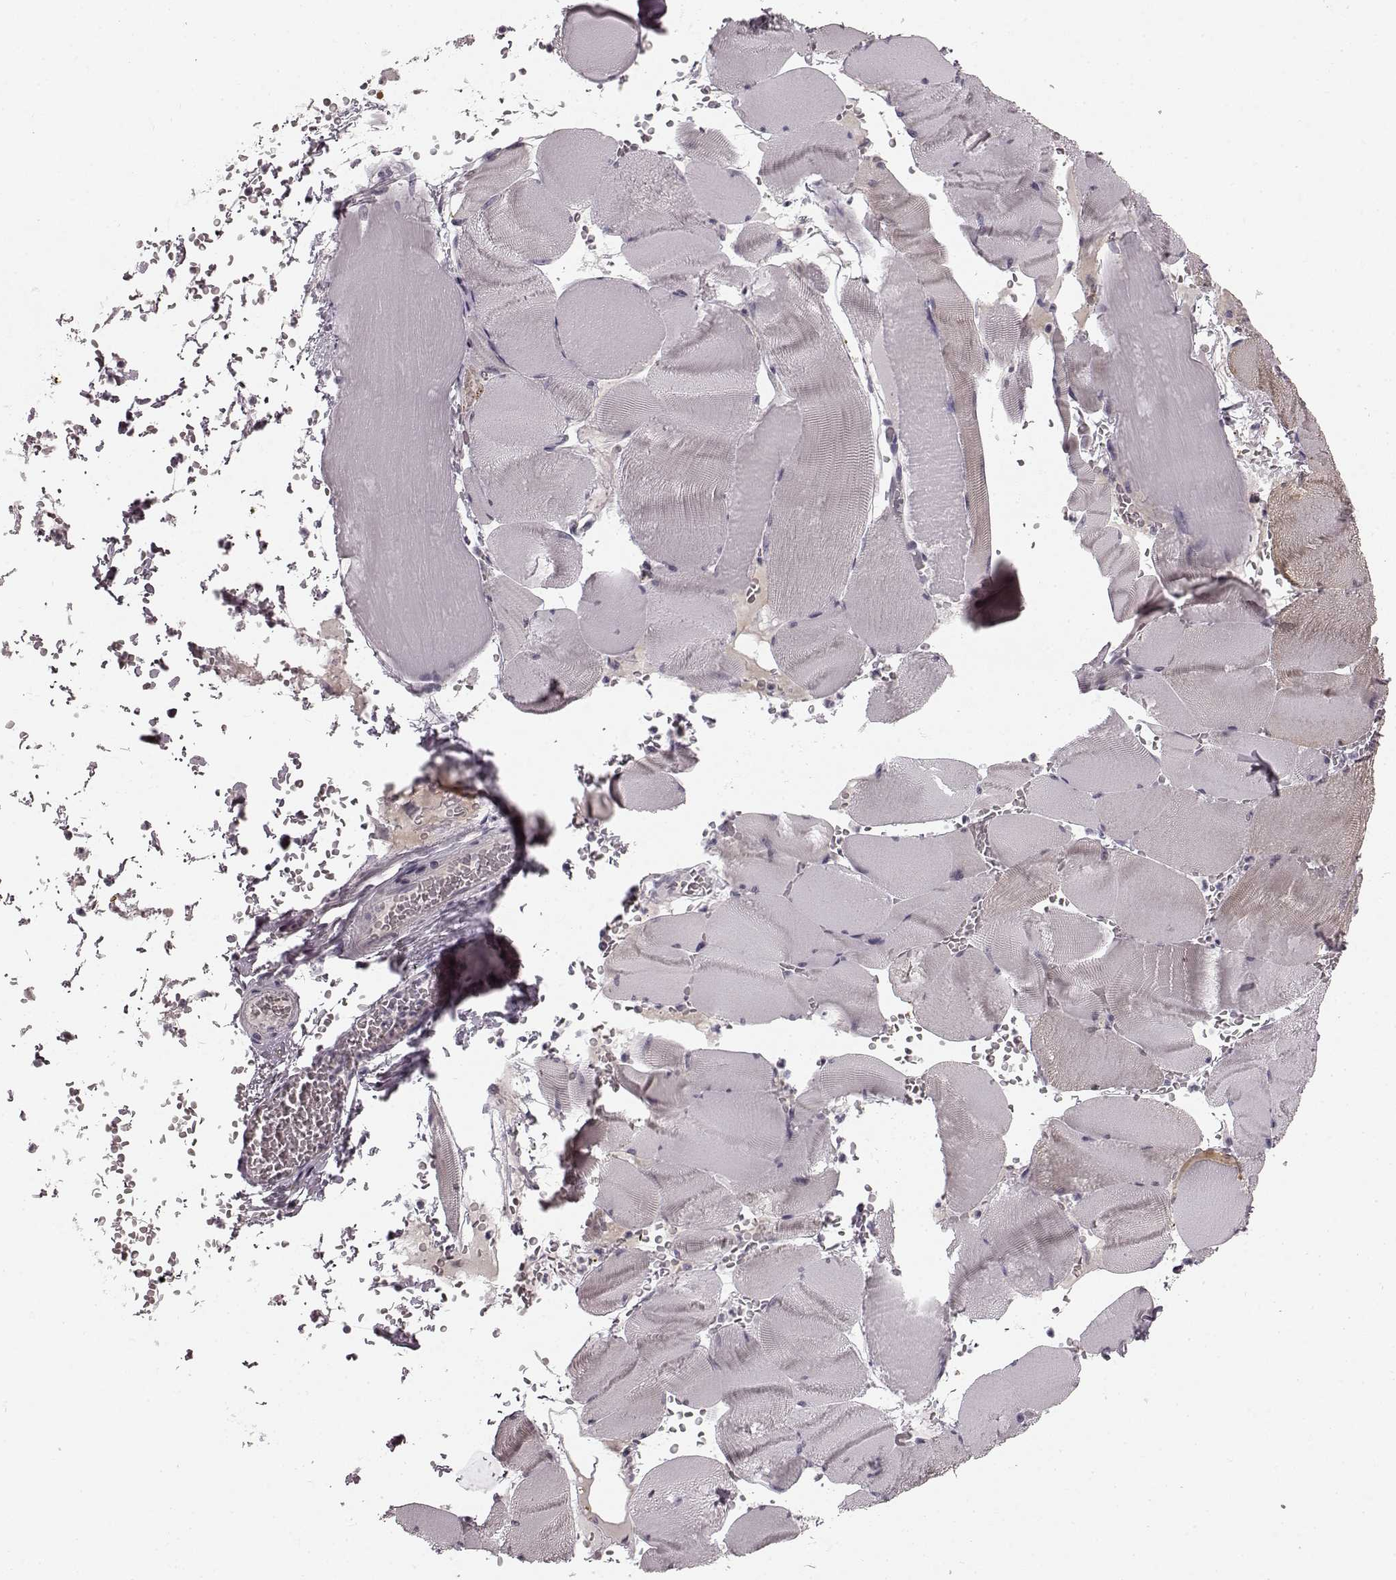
{"staining": {"intensity": "negative", "quantity": "none", "location": "none"}, "tissue": "skeletal muscle", "cell_type": "Myocytes", "image_type": "normal", "snomed": [{"axis": "morphology", "description": "Normal tissue, NOS"}, {"axis": "topography", "description": "Skeletal muscle"}], "caption": "This is an IHC micrograph of unremarkable human skeletal muscle. There is no positivity in myocytes.", "gene": "FAM234B", "patient": {"sex": "male", "age": 56}}